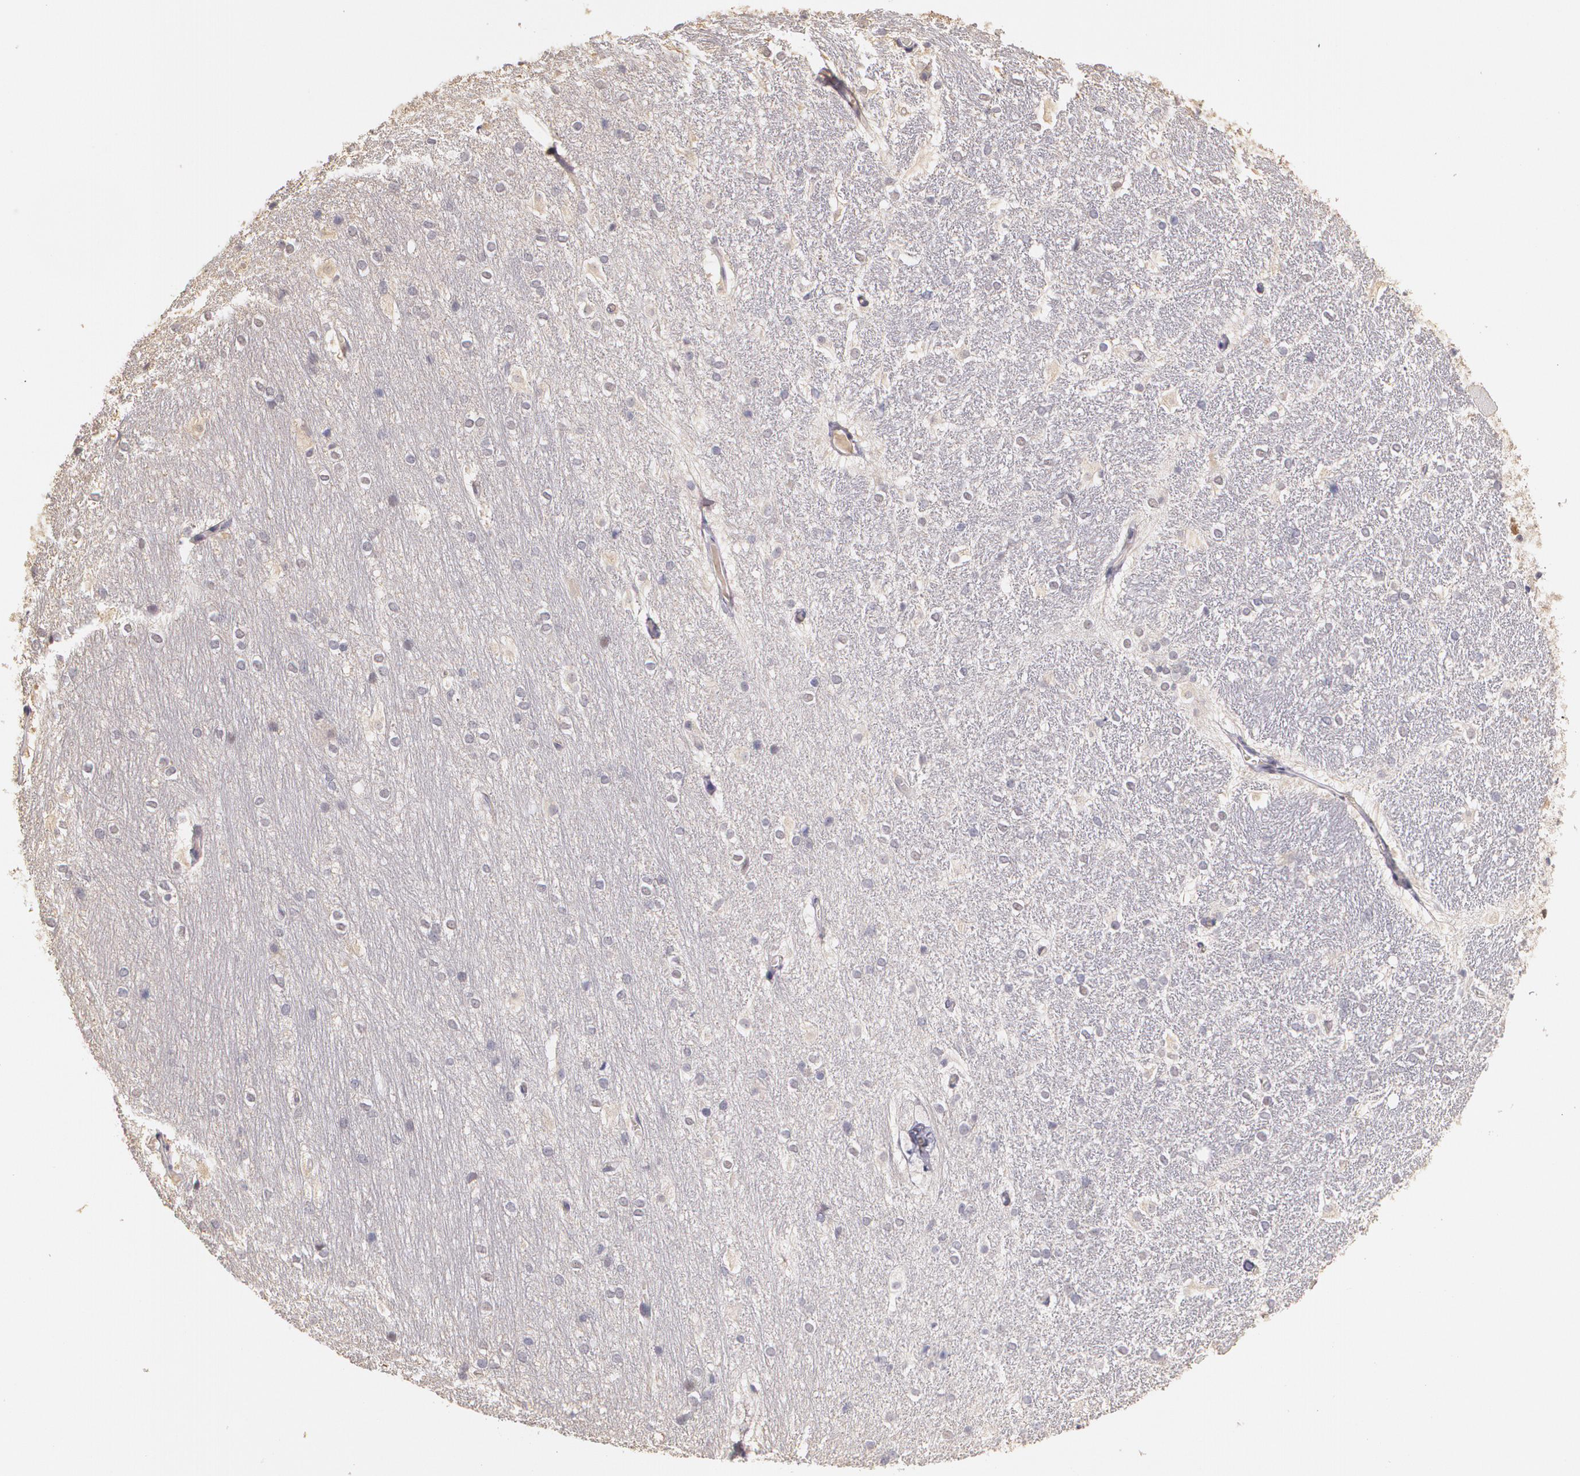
{"staining": {"intensity": "negative", "quantity": "none", "location": "none"}, "tissue": "hippocampus", "cell_type": "Glial cells", "image_type": "normal", "snomed": [{"axis": "morphology", "description": "Normal tissue, NOS"}, {"axis": "topography", "description": "Hippocampus"}], "caption": "The immunohistochemistry histopathology image has no significant positivity in glial cells of hippocampus. (DAB immunohistochemistry (IHC) visualized using brightfield microscopy, high magnification).", "gene": "LRG1", "patient": {"sex": "female", "age": 19}}